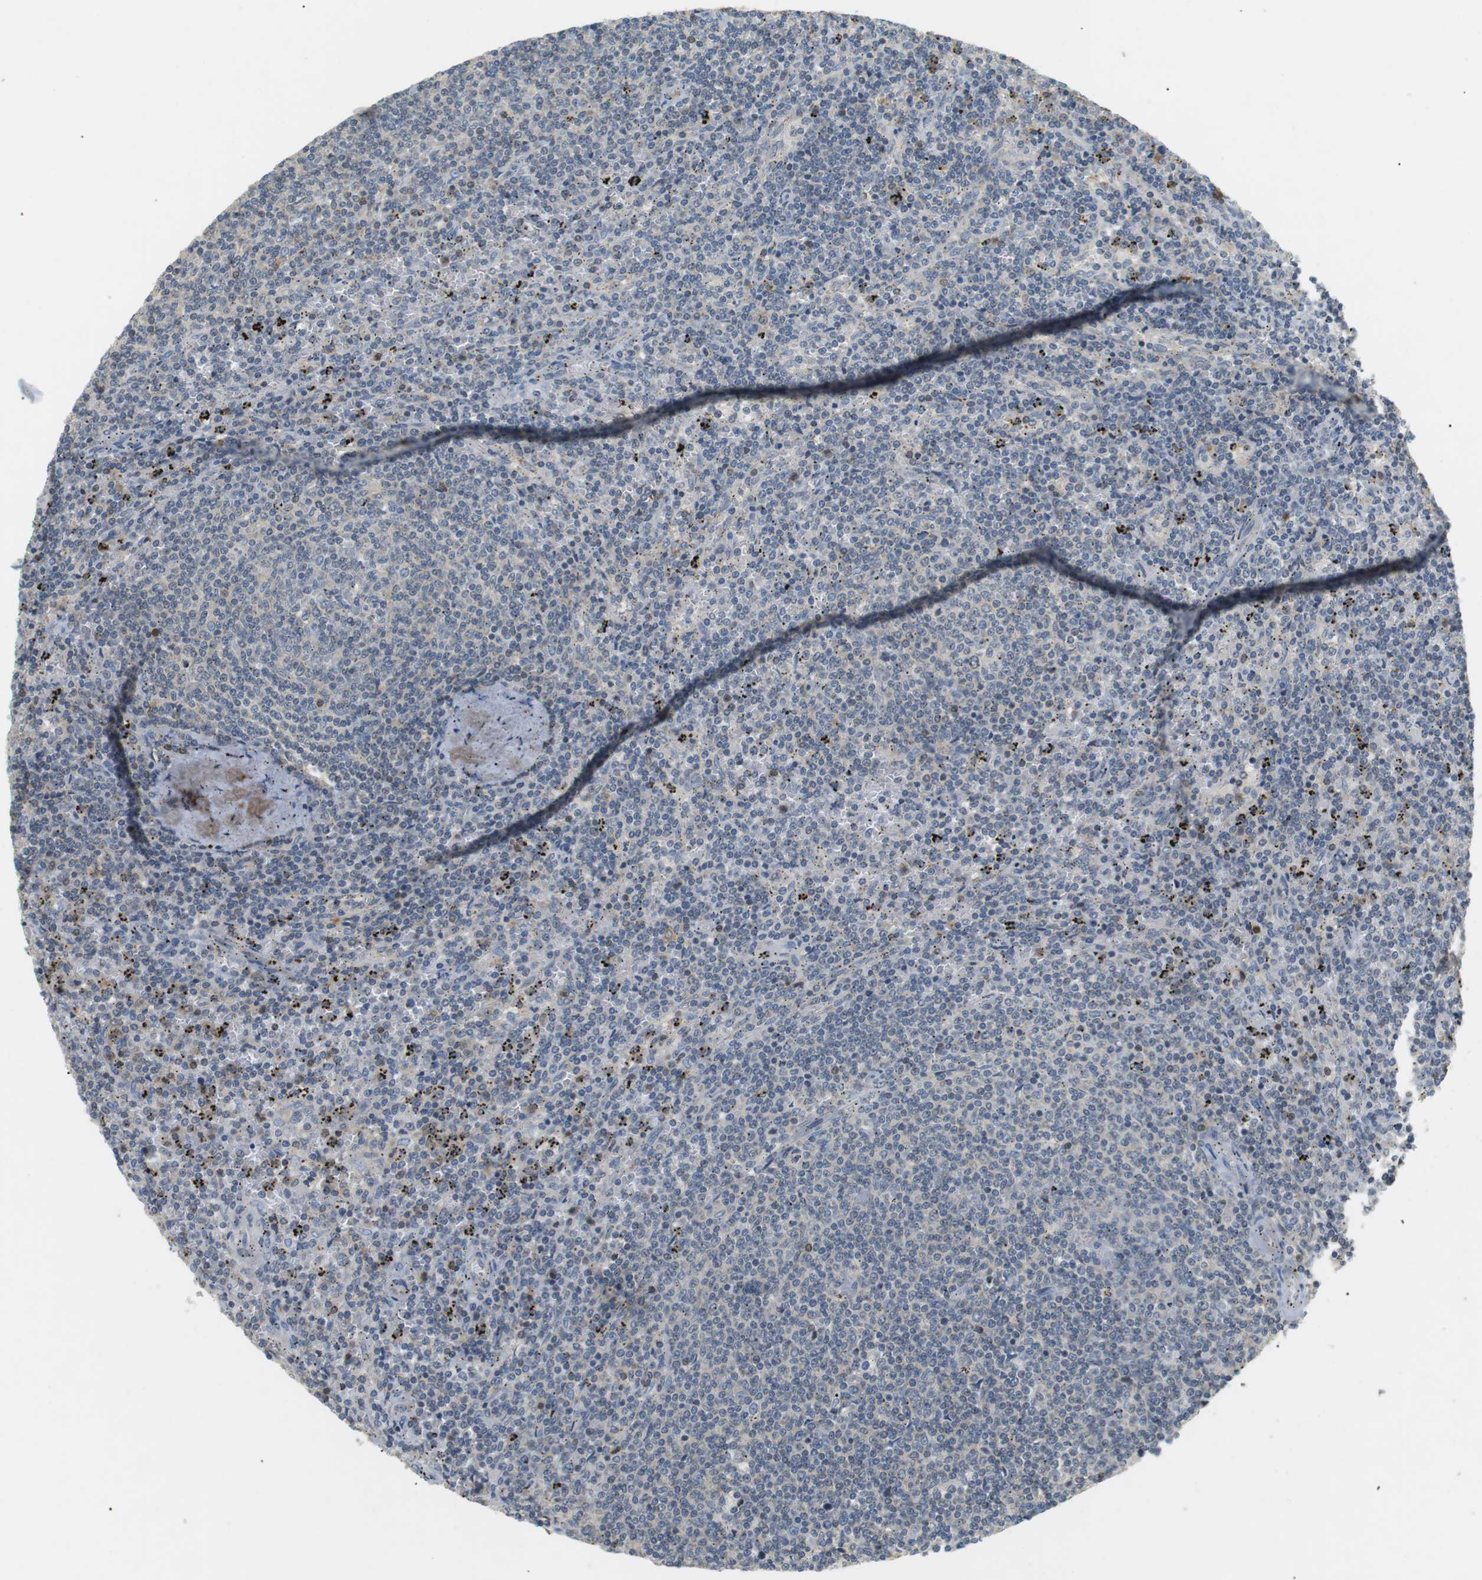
{"staining": {"intensity": "negative", "quantity": "none", "location": "none"}, "tissue": "lymphoma", "cell_type": "Tumor cells", "image_type": "cancer", "snomed": [{"axis": "morphology", "description": "Malignant lymphoma, non-Hodgkin's type, Low grade"}, {"axis": "topography", "description": "Spleen"}], "caption": "Lymphoma was stained to show a protein in brown. There is no significant staining in tumor cells.", "gene": "P2RY1", "patient": {"sex": "female", "age": 50}}